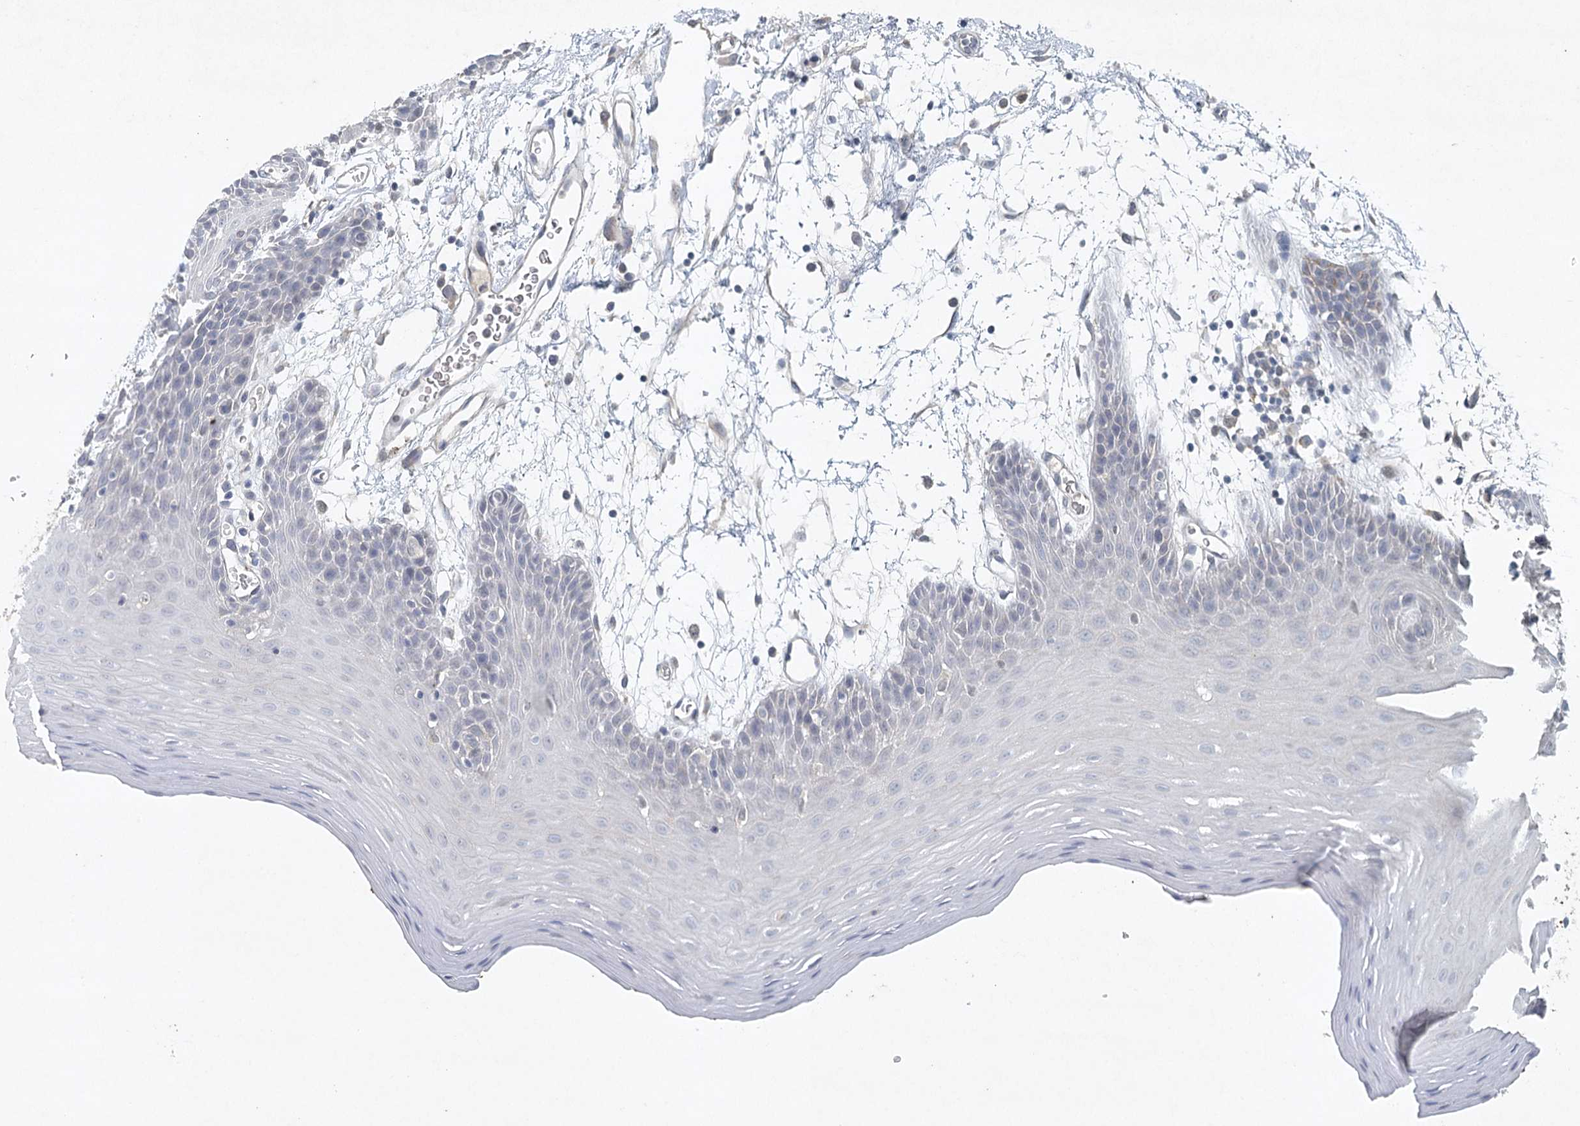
{"staining": {"intensity": "weak", "quantity": "<25%", "location": "cytoplasmic/membranous"}, "tissue": "oral mucosa", "cell_type": "Squamous epithelial cells", "image_type": "normal", "snomed": [{"axis": "morphology", "description": "Normal tissue, NOS"}, {"axis": "topography", "description": "Skeletal muscle"}, {"axis": "topography", "description": "Oral tissue"}, {"axis": "topography", "description": "Salivary gland"}, {"axis": "topography", "description": "Peripheral nerve tissue"}], "caption": "An immunohistochemistry image of benign oral mucosa is shown. There is no staining in squamous epithelial cells of oral mucosa.", "gene": "SYNPO", "patient": {"sex": "male", "age": 54}}